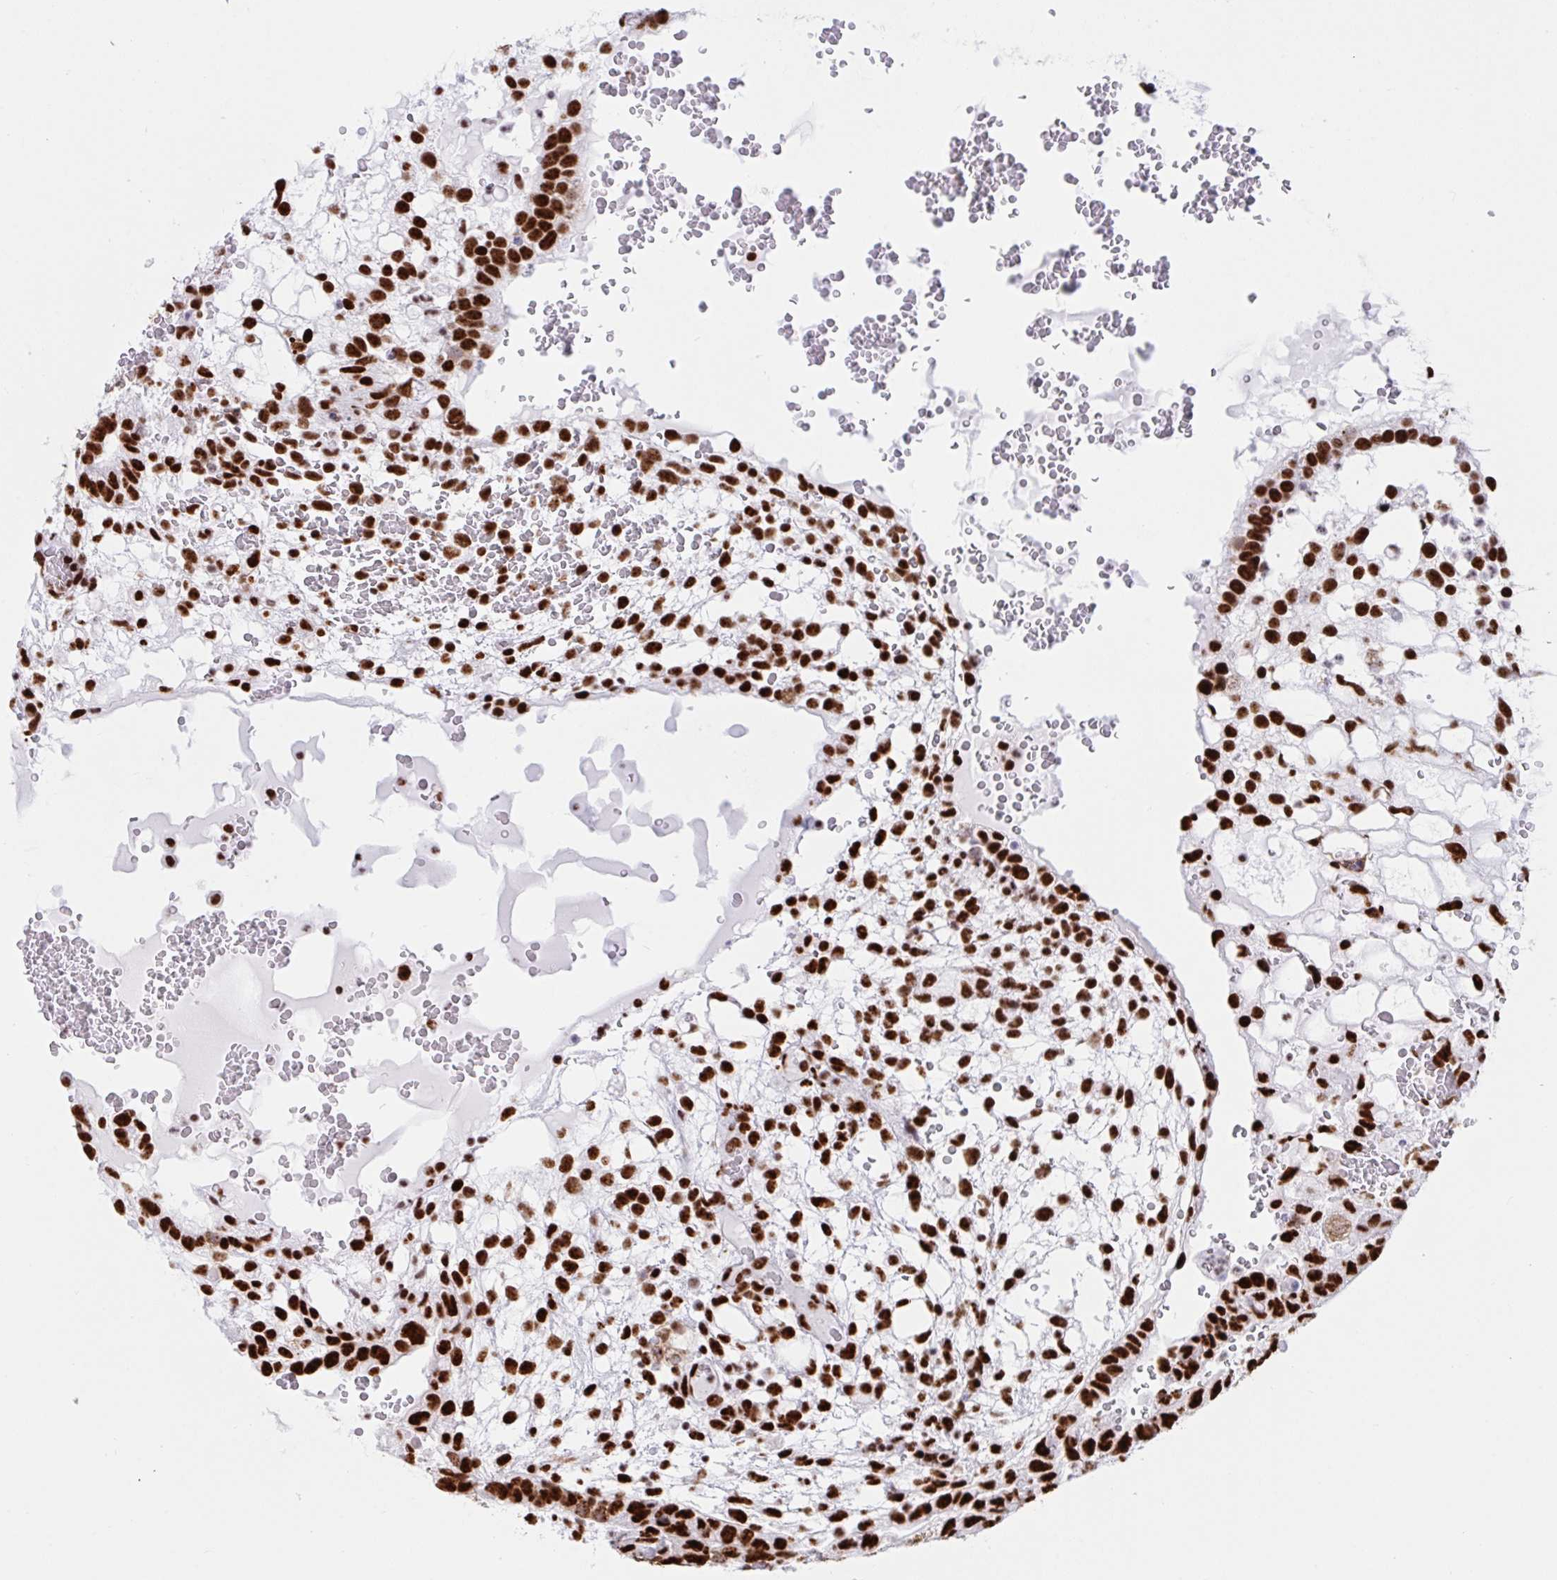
{"staining": {"intensity": "strong", "quantity": ">75%", "location": "nuclear"}, "tissue": "testis cancer", "cell_type": "Tumor cells", "image_type": "cancer", "snomed": [{"axis": "morphology", "description": "Normal tissue, NOS"}, {"axis": "morphology", "description": "Carcinoma, Embryonal, NOS"}, {"axis": "topography", "description": "Testis"}], "caption": "Immunohistochemical staining of human embryonal carcinoma (testis) displays strong nuclear protein expression in about >75% of tumor cells. (DAB IHC, brown staining for protein, blue staining for nuclei).", "gene": "IKZF2", "patient": {"sex": "male", "age": 32}}